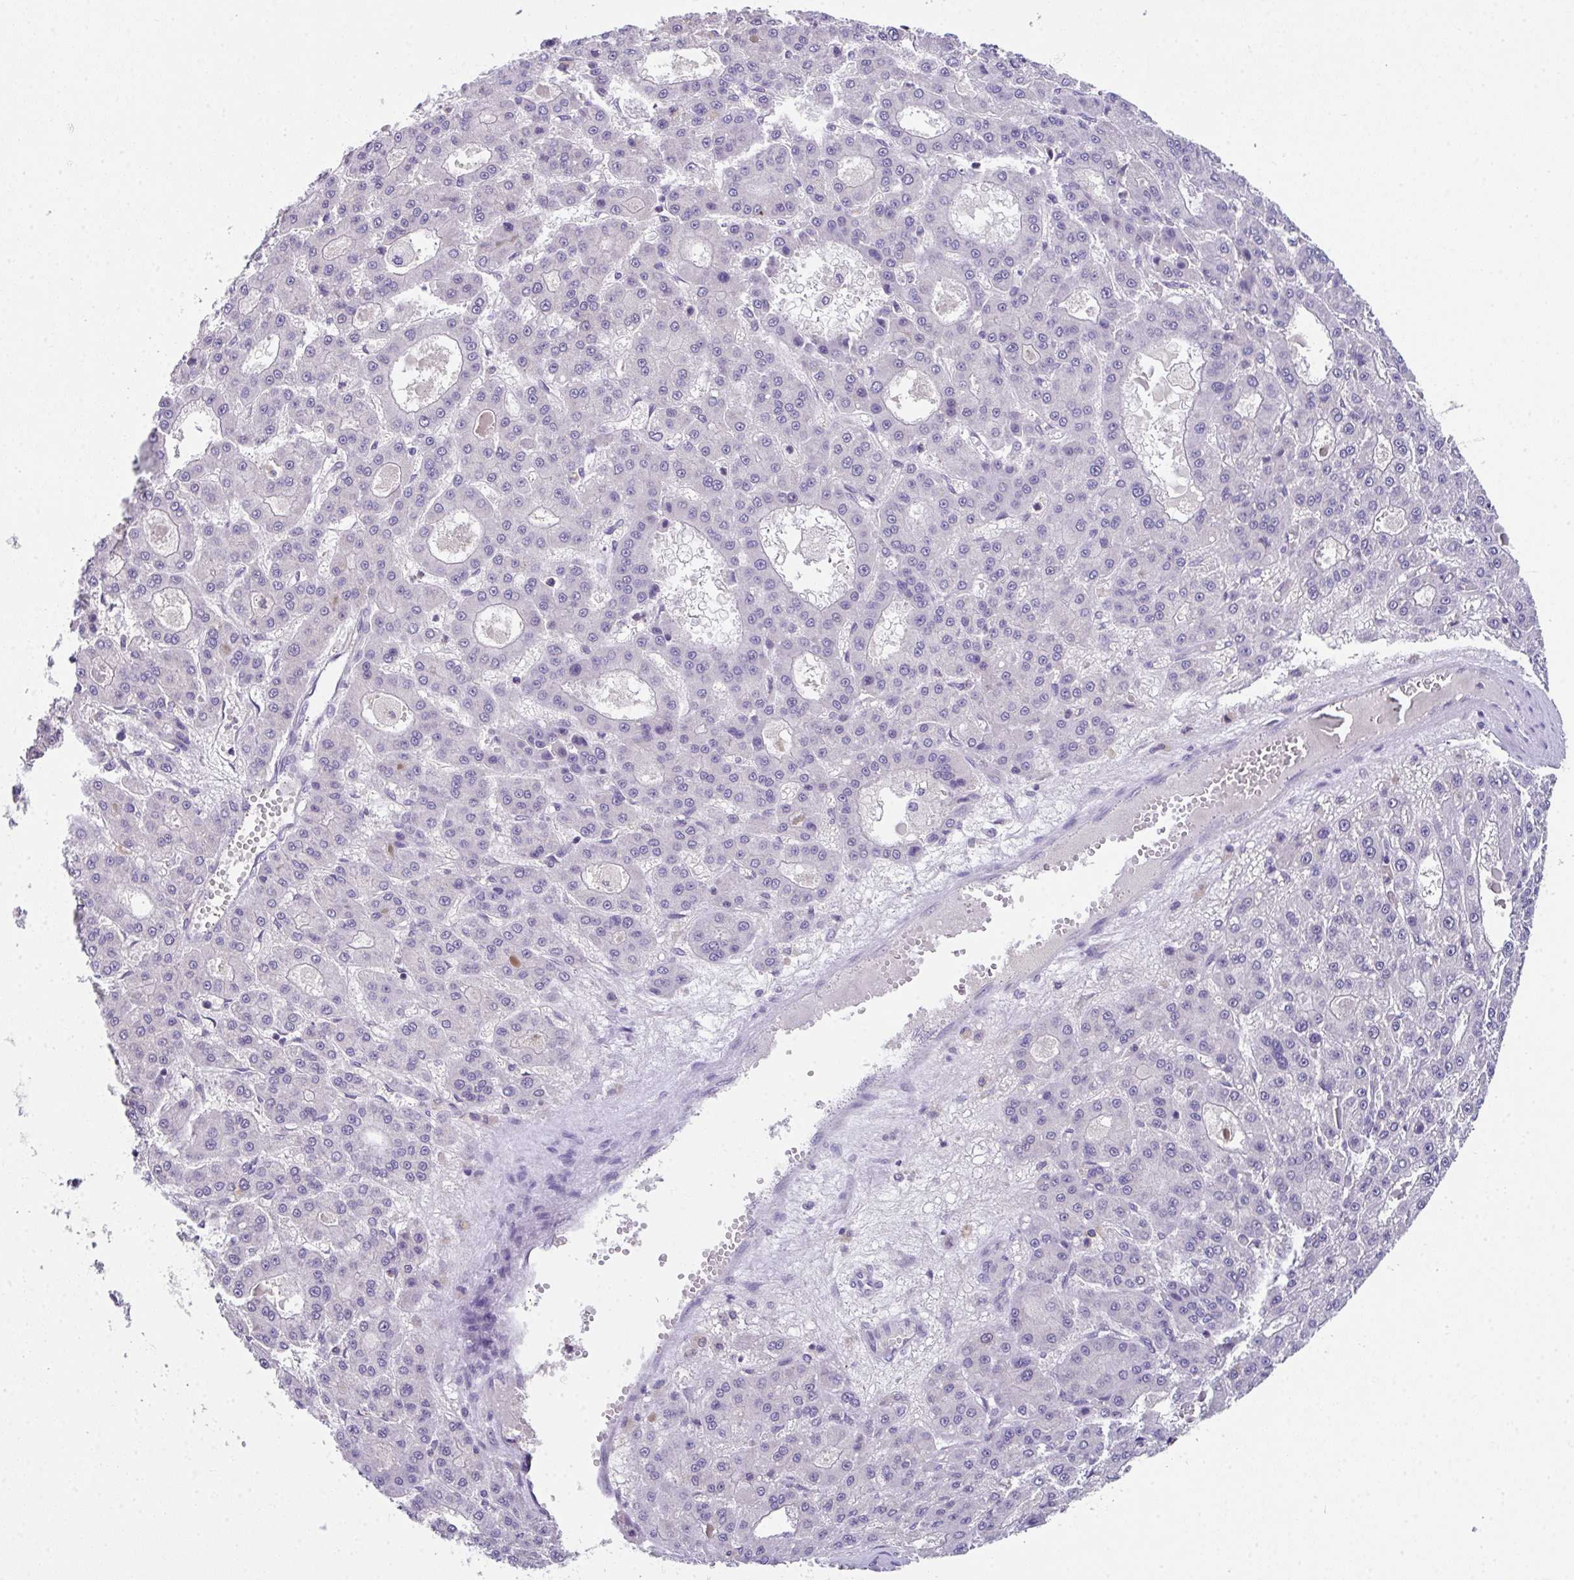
{"staining": {"intensity": "negative", "quantity": "none", "location": "none"}, "tissue": "liver cancer", "cell_type": "Tumor cells", "image_type": "cancer", "snomed": [{"axis": "morphology", "description": "Carcinoma, Hepatocellular, NOS"}, {"axis": "topography", "description": "Liver"}], "caption": "Liver cancer (hepatocellular carcinoma) was stained to show a protein in brown. There is no significant staining in tumor cells.", "gene": "GLTPD2", "patient": {"sex": "male", "age": 70}}